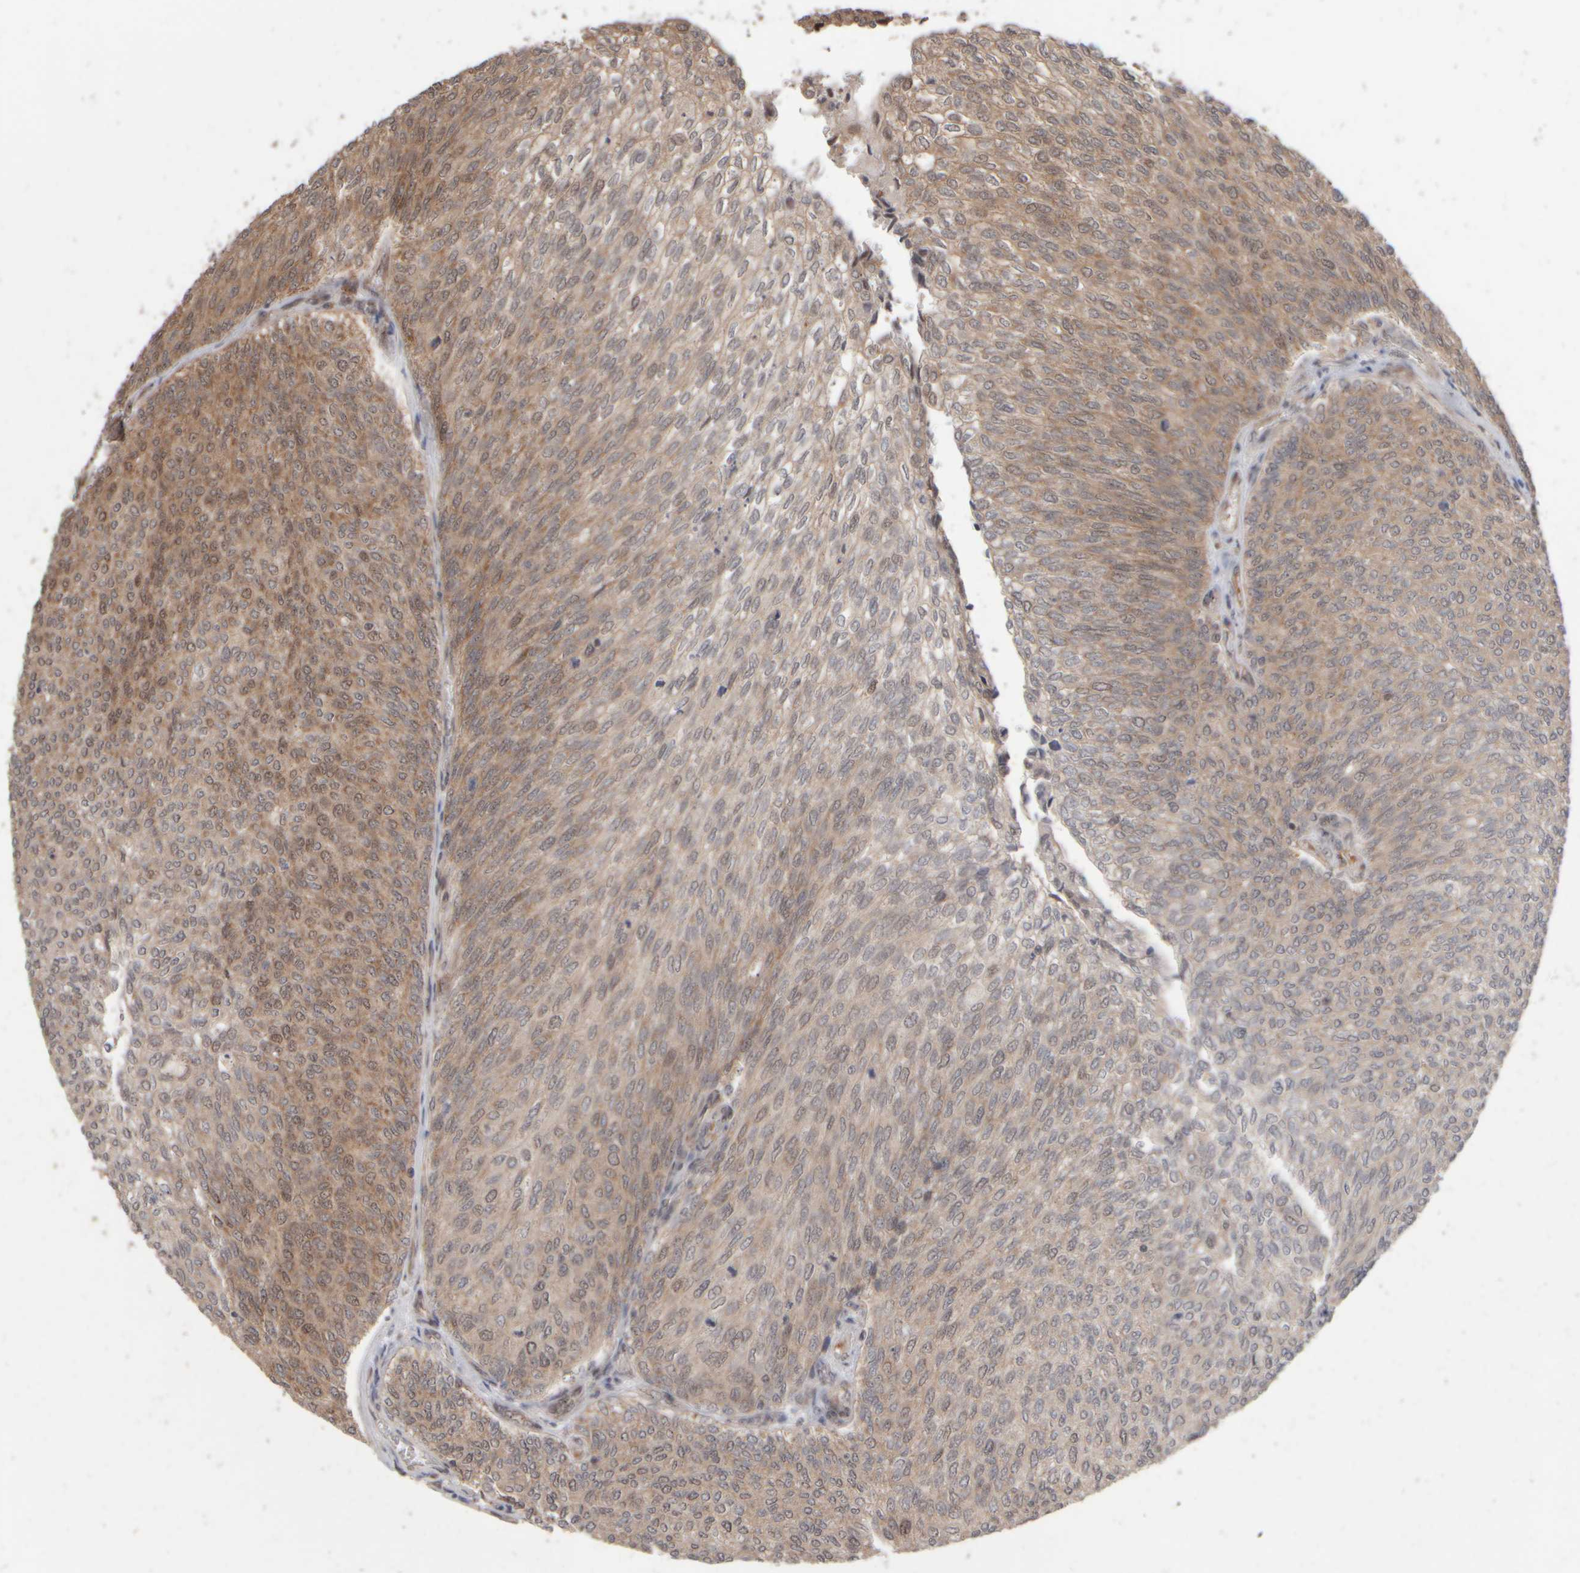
{"staining": {"intensity": "moderate", "quantity": ">75%", "location": "cytoplasmic/membranous"}, "tissue": "urothelial cancer", "cell_type": "Tumor cells", "image_type": "cancer", "snomed": [{"axis": "morphology", "description": "Urothelial carcinoma, Low grade"}, {"axis": "topography", "description": "Urinary bladder"}], "caption": "About >75% of tumor cells in urothelial cancer exhibit moderate cytoplasmic/membranous protein positivity as visualized by brown immunohistochemical staining.", "gene": "ABHD11", "patient": {"sex": "female", "age": 79}}